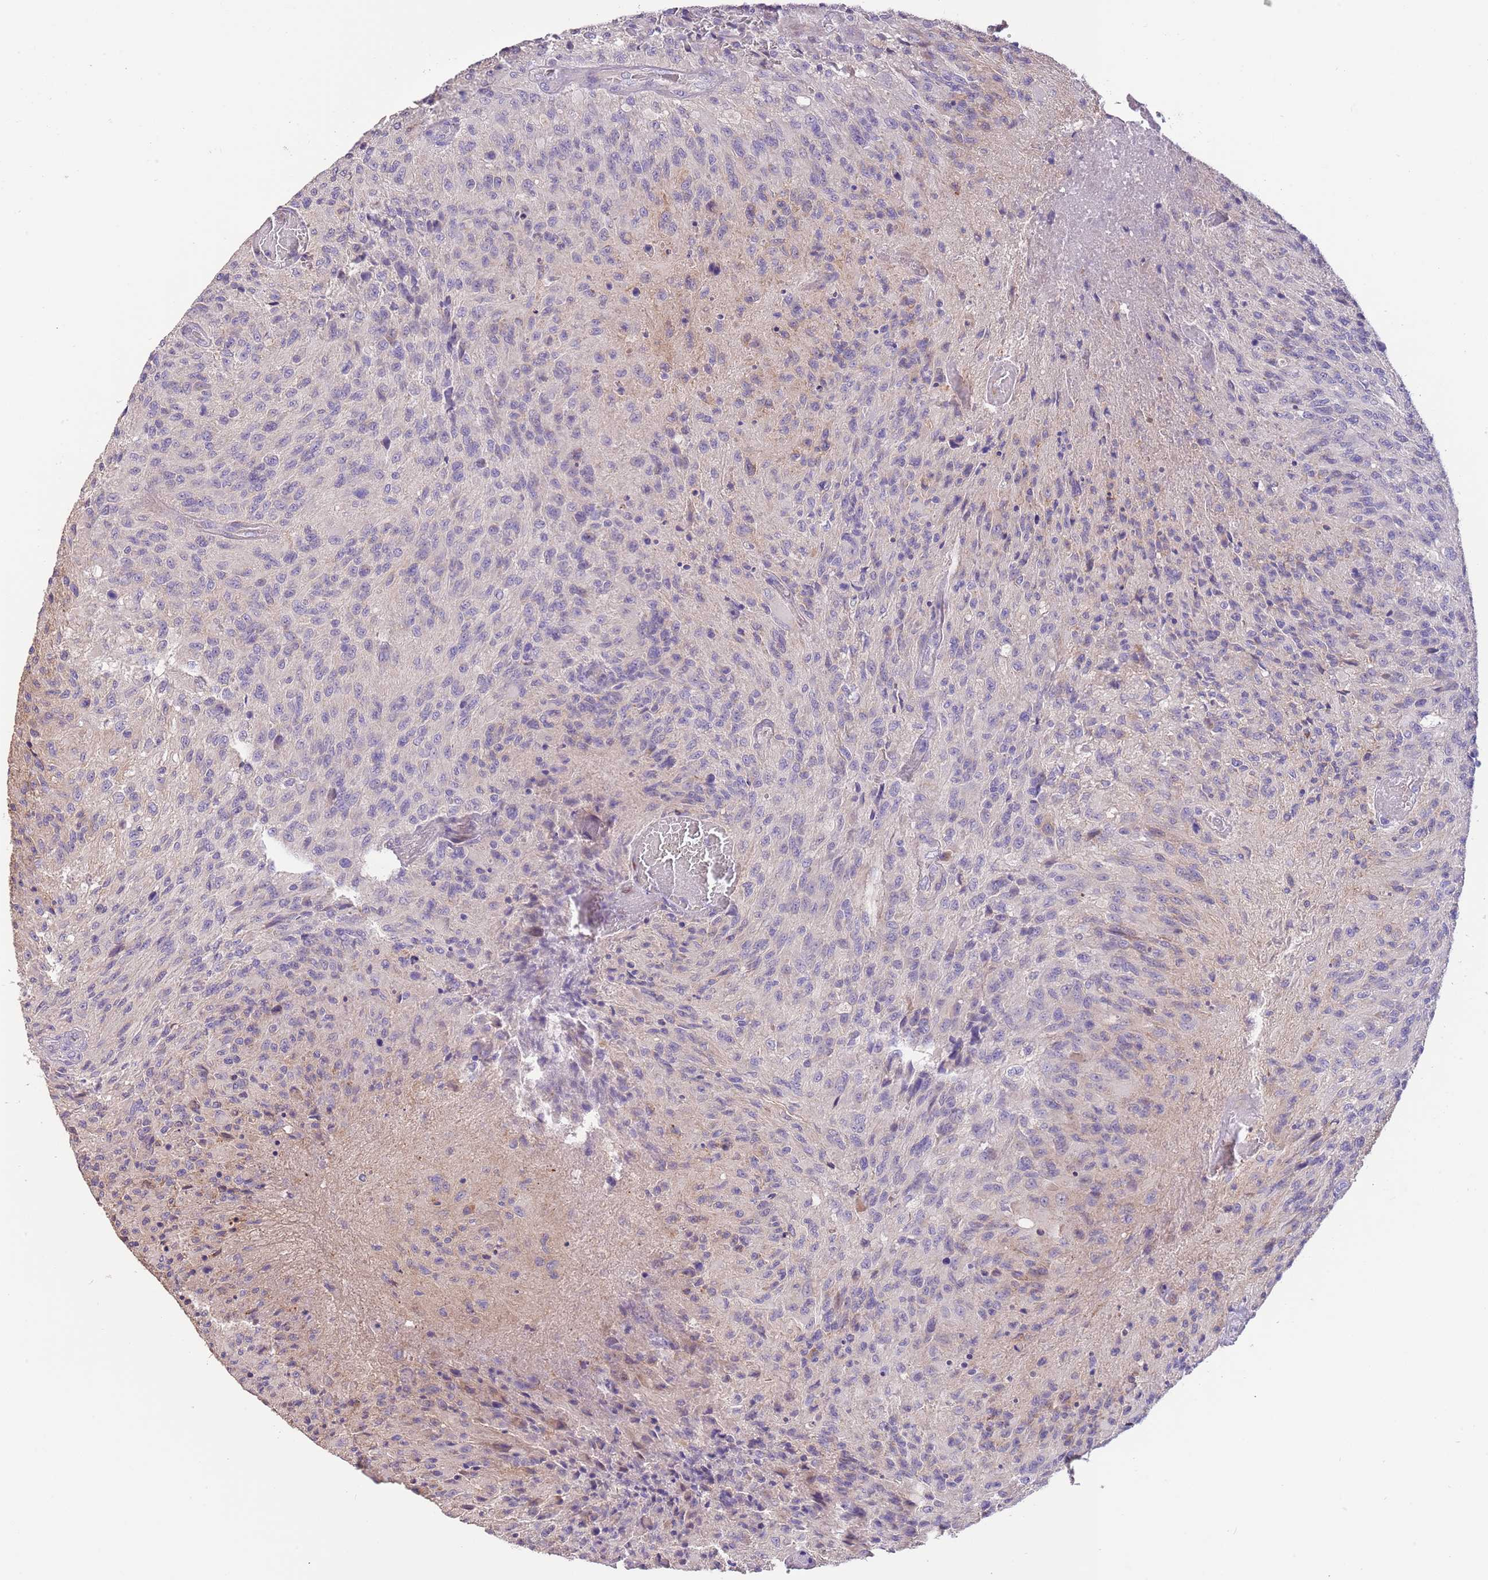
{"staining": {"intensity": "negative", "quantity": "none", "location": "none"}, "tissue": "glioma", "cell_type": "Tumor cells", "image_type": "cancer", "snomed": [{"axis": "morphology", "description": "Normal tissue, NOS"}, {"axis": "morphology", "description": "Glioma, malignant, High grade"}, {"axis": "topography", "description": "Cerebral cortex"}], "caption": "The immunohistochemistry image has no significant staining in tumor cells of high-grade glioma (malignant) tissue.", "gene": "ZNF658", "patient": {"sex": "male", "age": 56}}